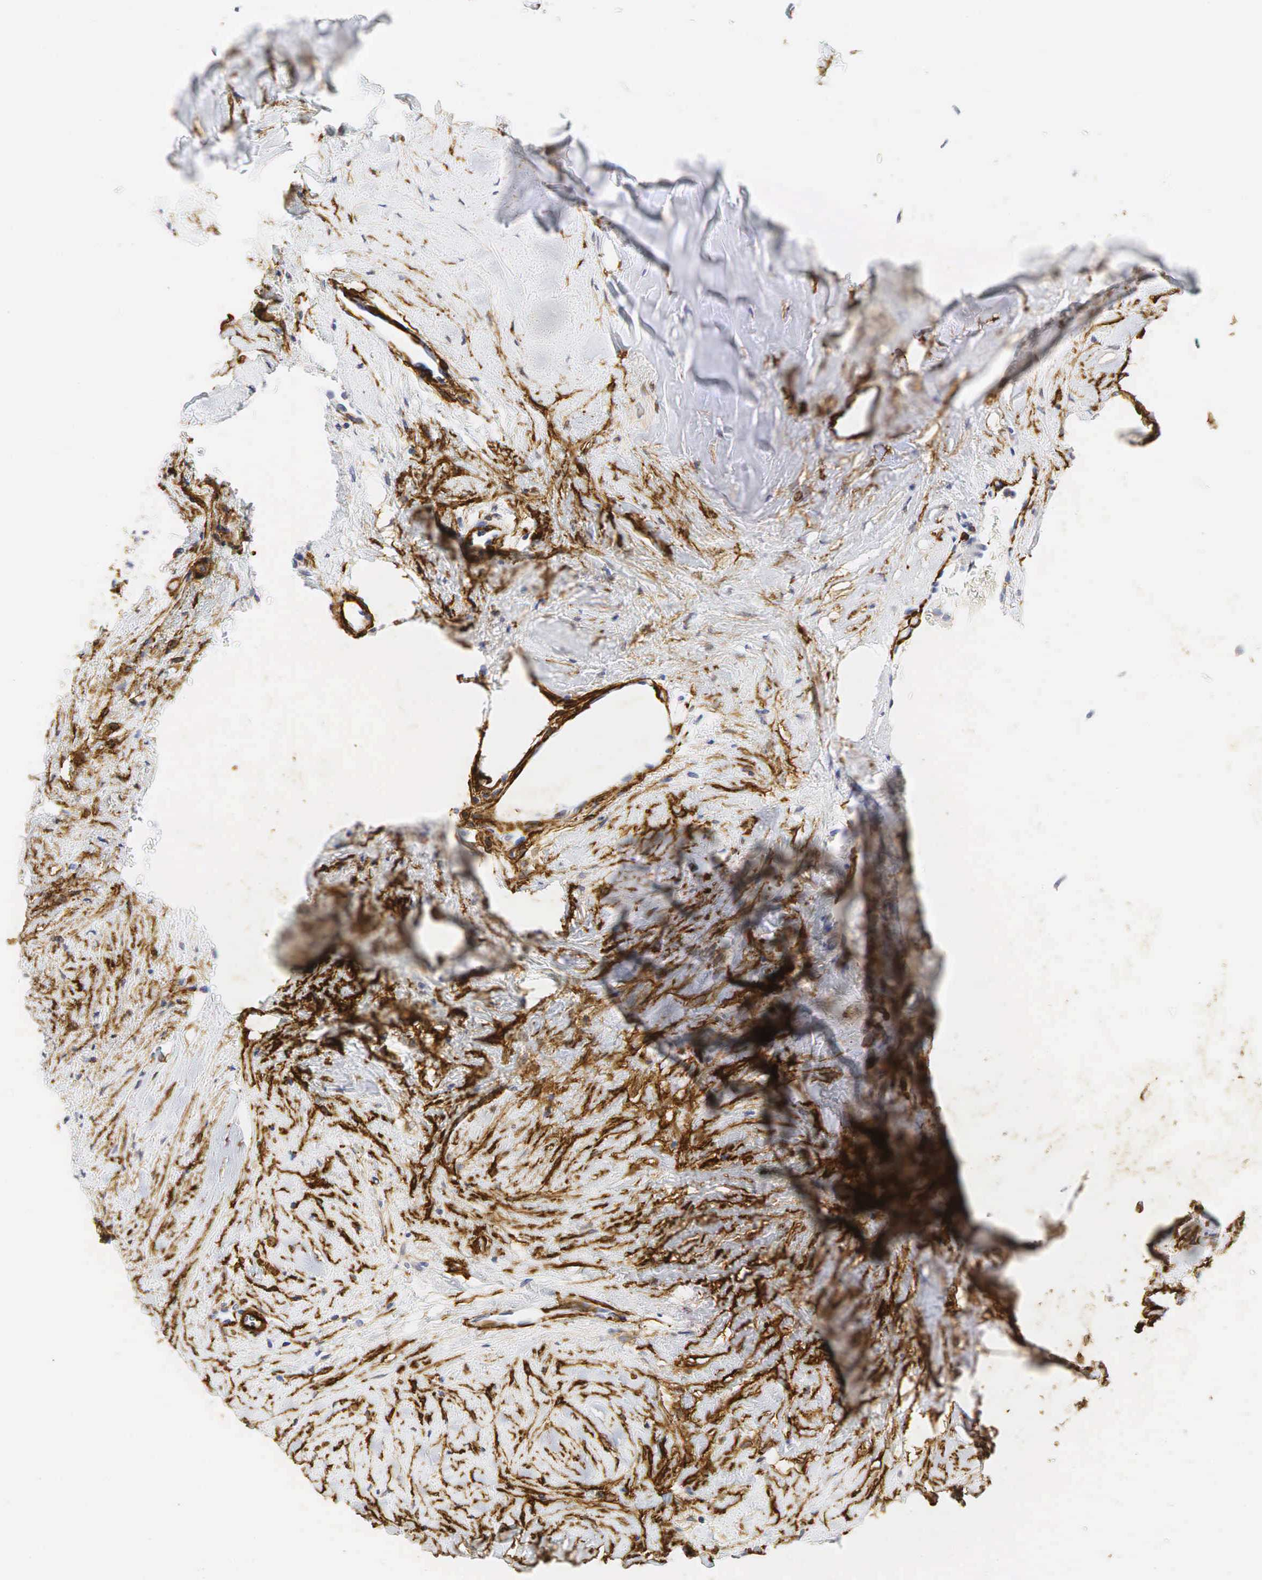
{"staining": {"intensity": "weak", "quantity": "<25%", "location": "nuclear"}, "tissue": "thyroid cancer", "cell_type": "Tumor cells", "image_type": "cancer", "snomed": [{"axis": "morphology", "description": "Papillary adenocarcinoma, NOS"}, {"axis": "topography", "description": "Thyroid gland"}], "caption": "Thyroid papillary adenocarcinoma stained for a protein using IHC exhibits no expression tumor cells.", "gene": "ACTA2", "patient": {"sex": "male", "age": 87}}